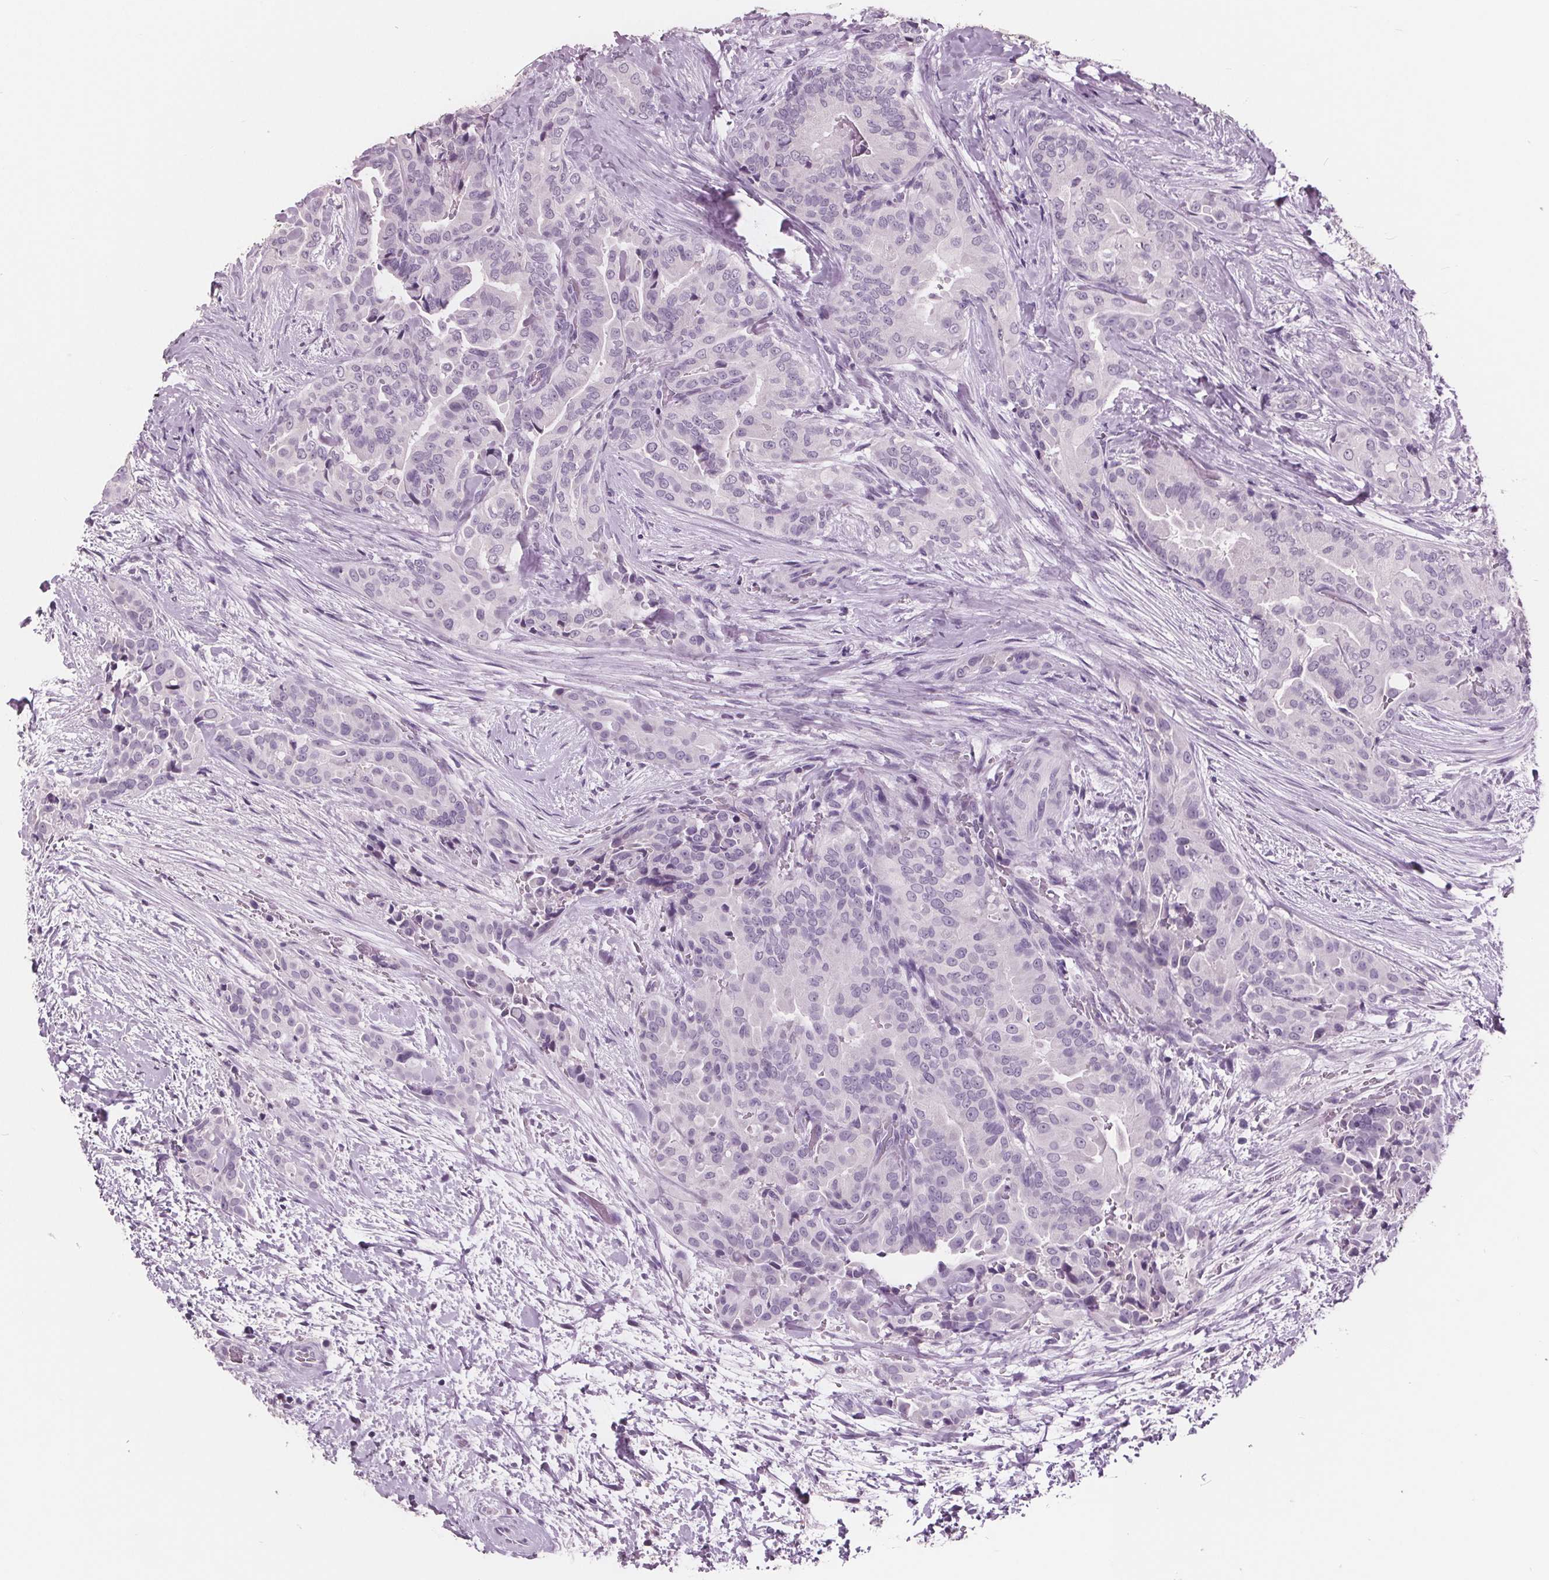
{"staining": {"intensity": "negative", "quantity": "none", "location": "none"}, "tissue": "thyroid cancer", "cell_type": "Tumor cells", "image_type": "cancer", "snomed": [{"axis": "morphology", "description": "Papillary adenocarcinoma, NOS"}, {"axis": "topography", "description": "Thyroid gland"}], "caption": "Immunohistochemistry (IHC) micrograph of neoplastic tissue: human thyroid cancer (papillary adenocarcinoma) stained with DAB (3,3'-diaminobenzidine) displays no significant protein expression in tumor cells. (DAB immunohistochemistry, high magnification).", "gene": "AMBP", "patient": {"sex": "male", "age": 61}}